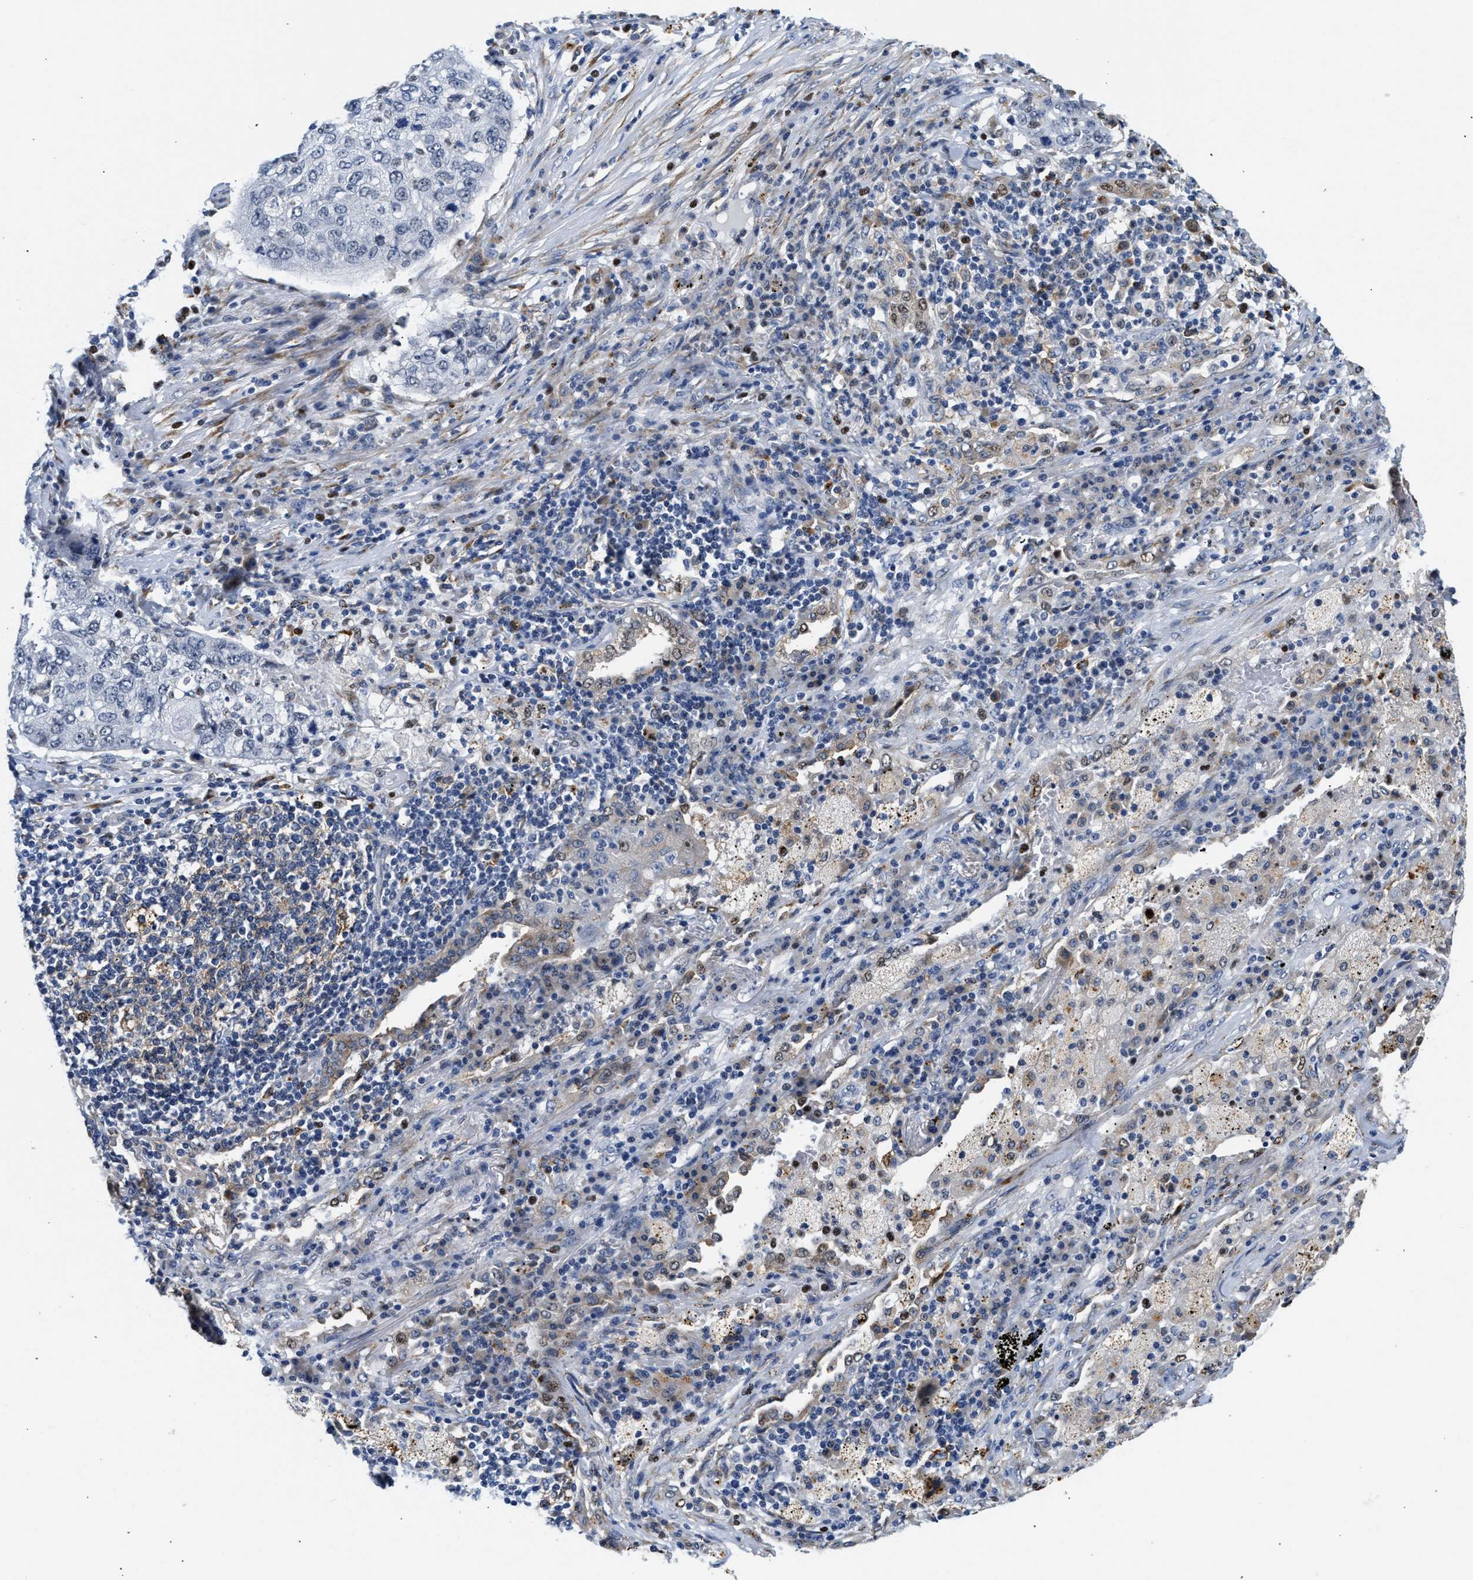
{"staining": {"intensity": "negative", "quantity": "none", "location": "none"}, "tissue": "lung cancer", "cell_type": "Tumor cells", "image_type": "cancer", "snomed": [{"axis": "morphology", "description": "Squamous cell carcinoma, NOS"}, {"axis": "topography", "description": "Lung"}], "caption": "A micrograph of human lung cancer is negative for staining in tumor cells.", "gene": "PPM1L", "patient": {"sex": "female", "age": 63}}